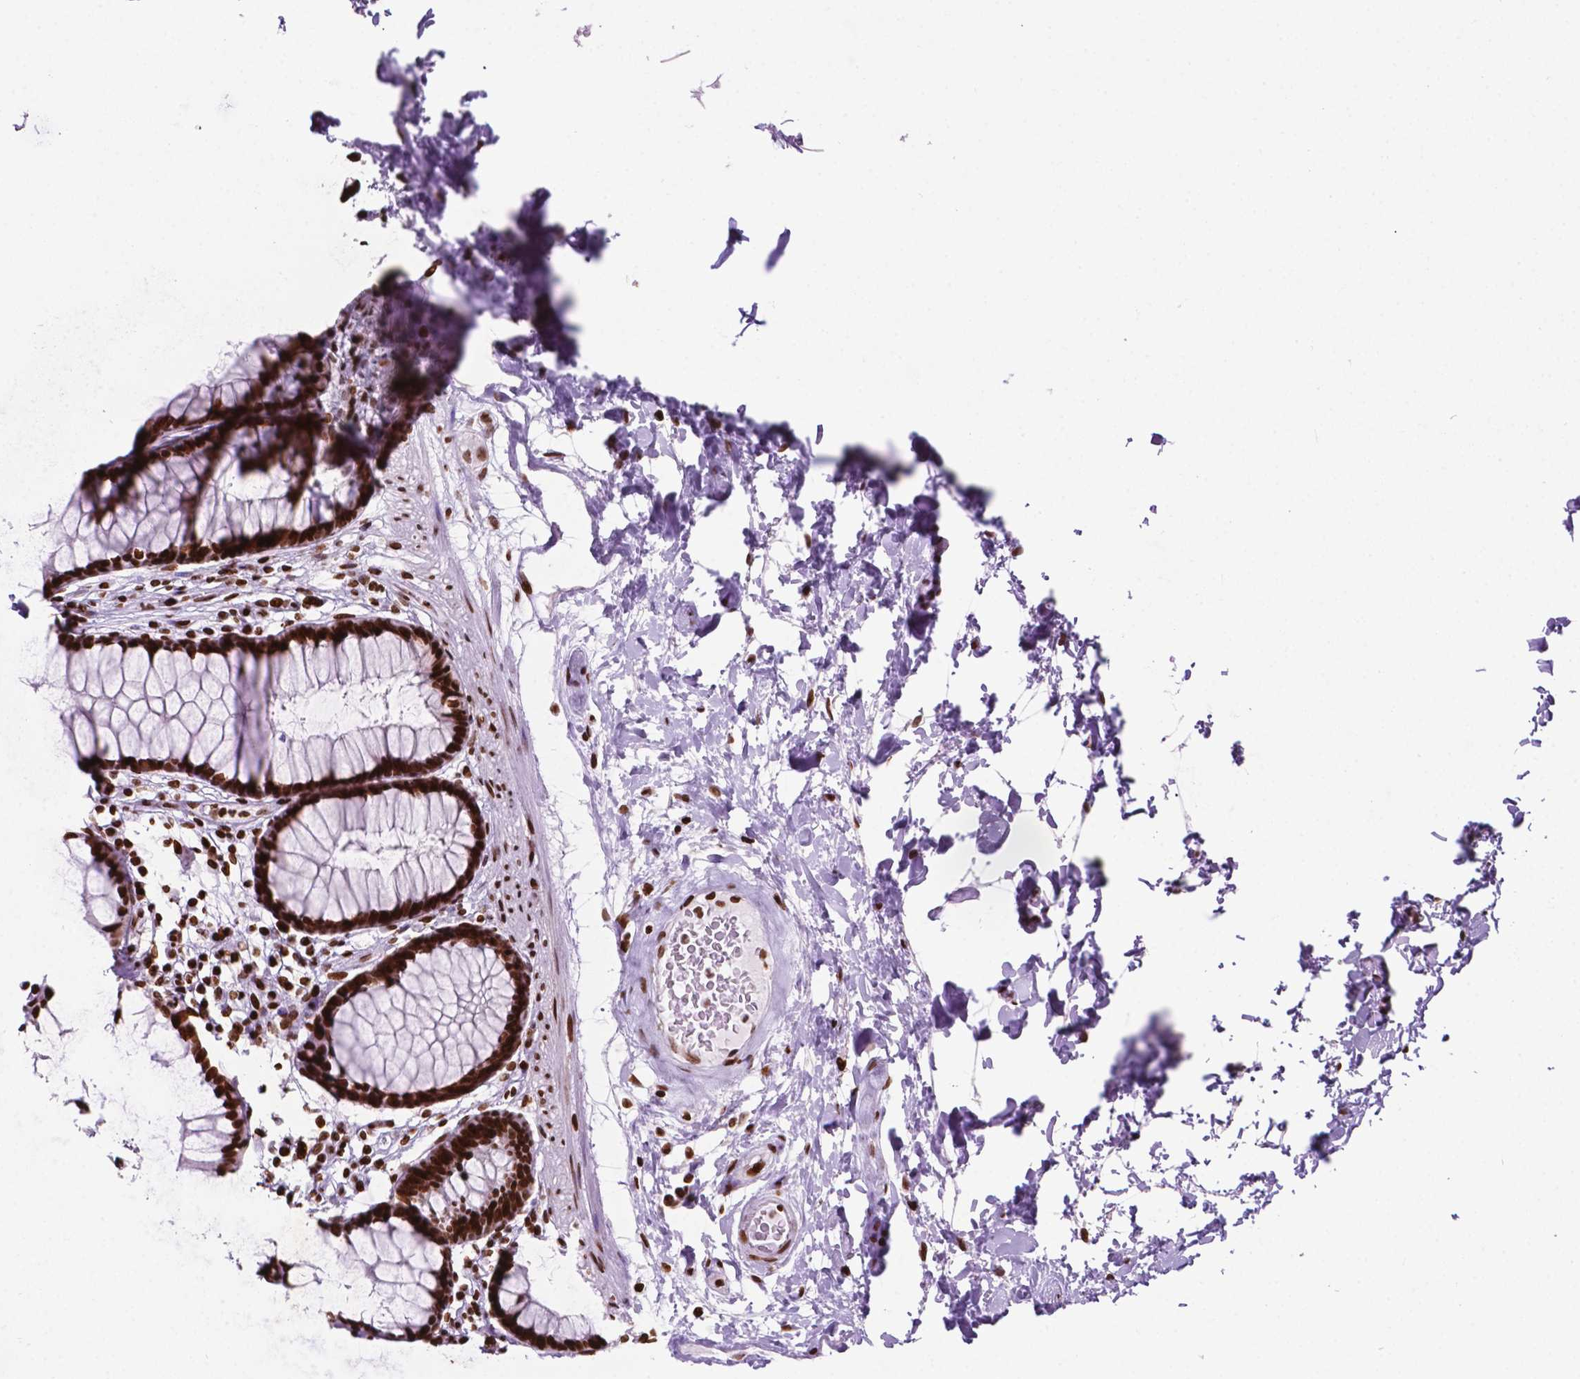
{"staining": {"intensity": "strong", "quantity": ">75%", "location": "nuclear"}, "tissue": "rectum", "cell_type": "Glandular cells", "image_type": "normal", "snomed": [{"axis": "morphology", "description": "Normal tissue, NOS"}, {"axis": "topography", "description": "Rectum"}], "caption": "Brown immunohistochemical staining in normal rectum exhibits strong nuclear staining in approximately >75% of glandular cells.", "gene": "TMEM250", "patient": {"sex": "male", "age": 72}}